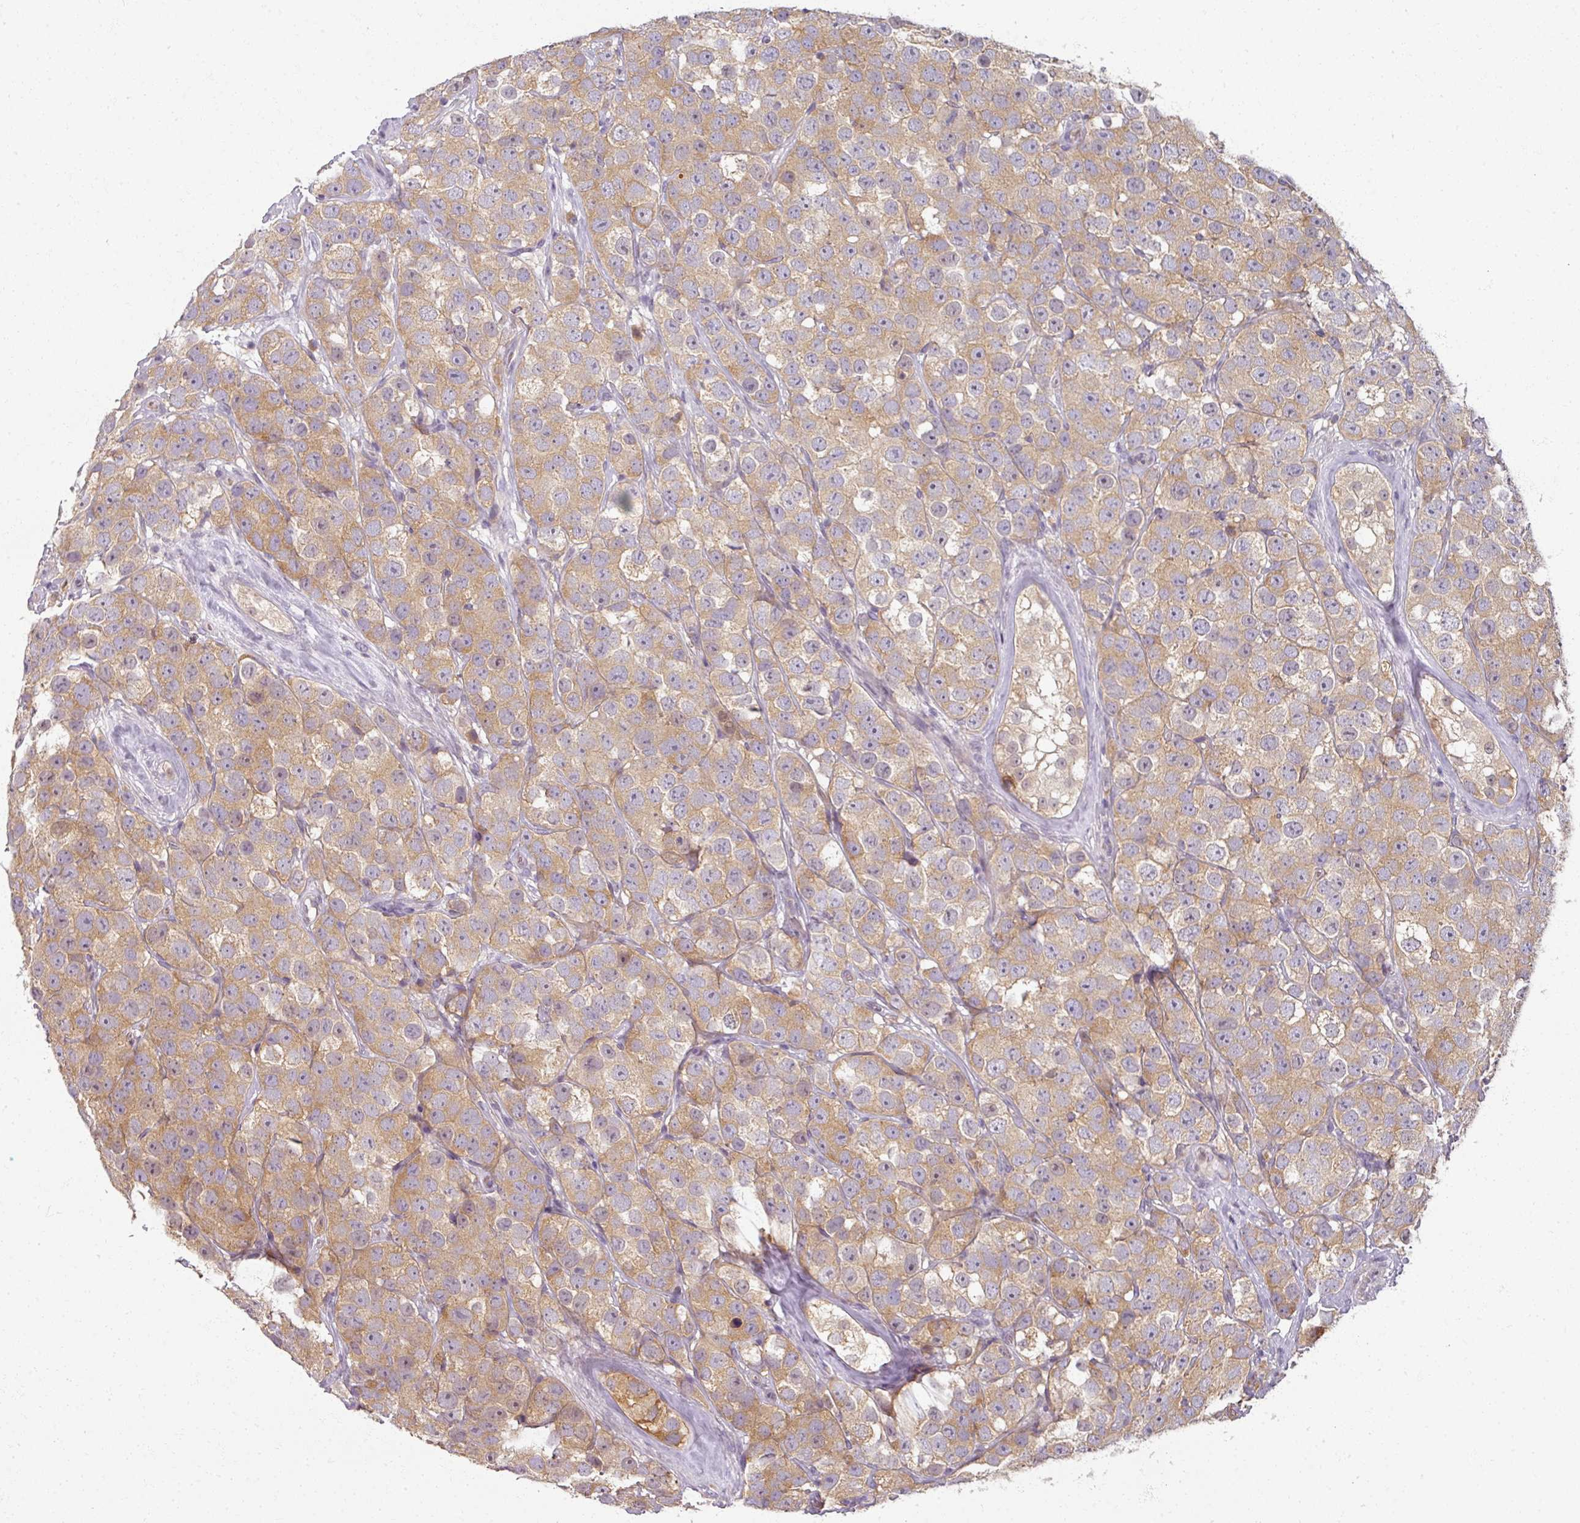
{"staining": {"intensity": "moderate", "quantity": ">75%", "location": "cytoplasmic/membranous"}, "tissue": "testis cancer", "cell_type": "Tumor cells", "image_type": "cancer", "snomed": [{"axis": "morphology", "description": "Seminoma, NOS"}, {"axis": "topography", "description": "Testis"}], "caption": "Protein expression analysis of testis cancer displays moderate cytoplasmic/membranous expression in approximately >75% of tumor cells.", "gene": "MYMK", "patient": {"sex": "male", "age": 28}}